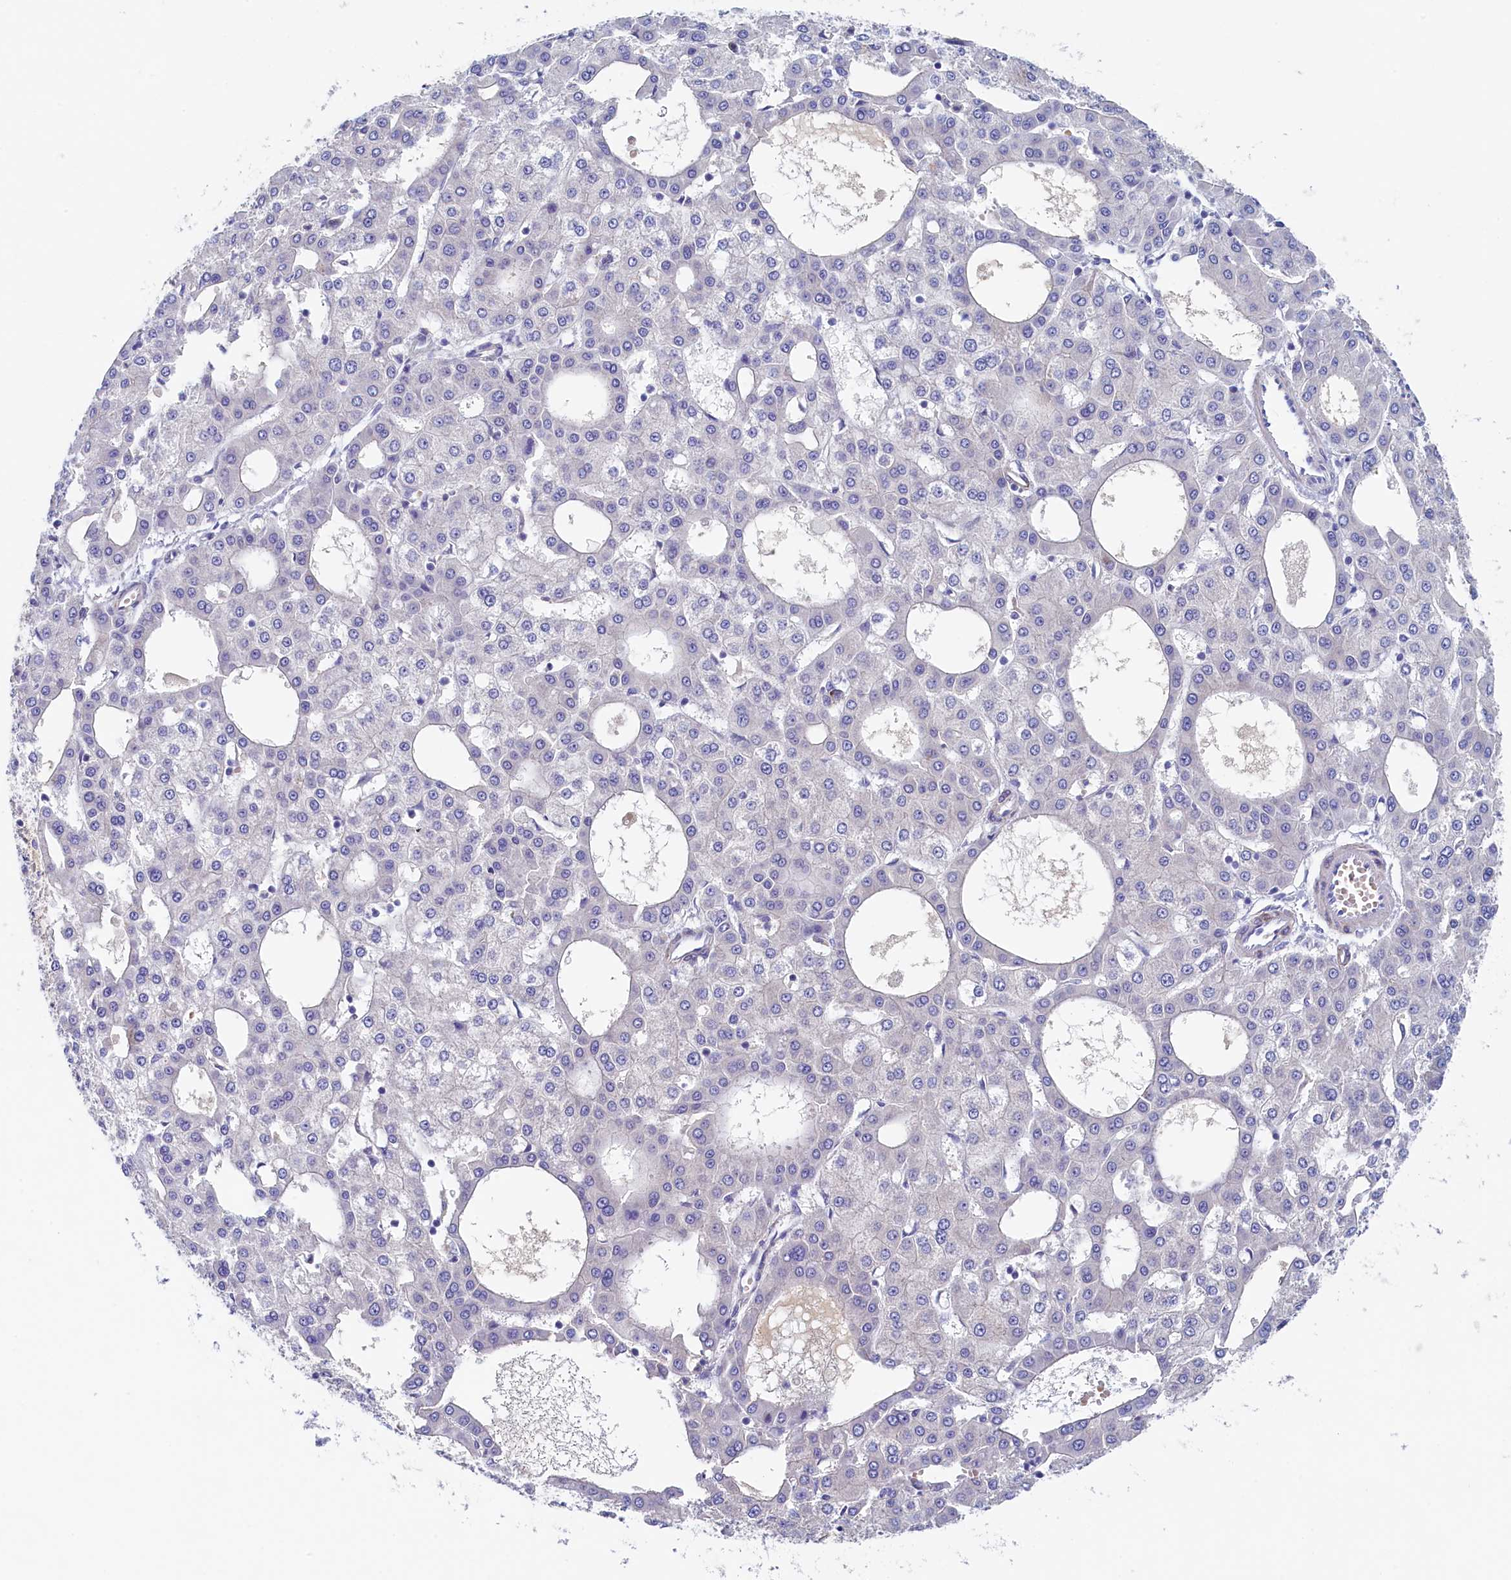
{"staining": {"intensity": "negative", "quantity": "none", "location": "none"}, "tissue": "liver cancer", "cell_type": "Tumor cells", "image_type": "cancer", "snomed": [{"axis": "morphology", "description": "Carcinoma, Hepatocellular, NOS"}, {"axis": "topography", "description": "Liver"}], "caption": "Immunohistochemistry of human hepatocellular carcinoma (liver) shows no positivity in tumor cells.", "gene": "GUCA1C", "patient": {"sex": "male", "age": 47}}